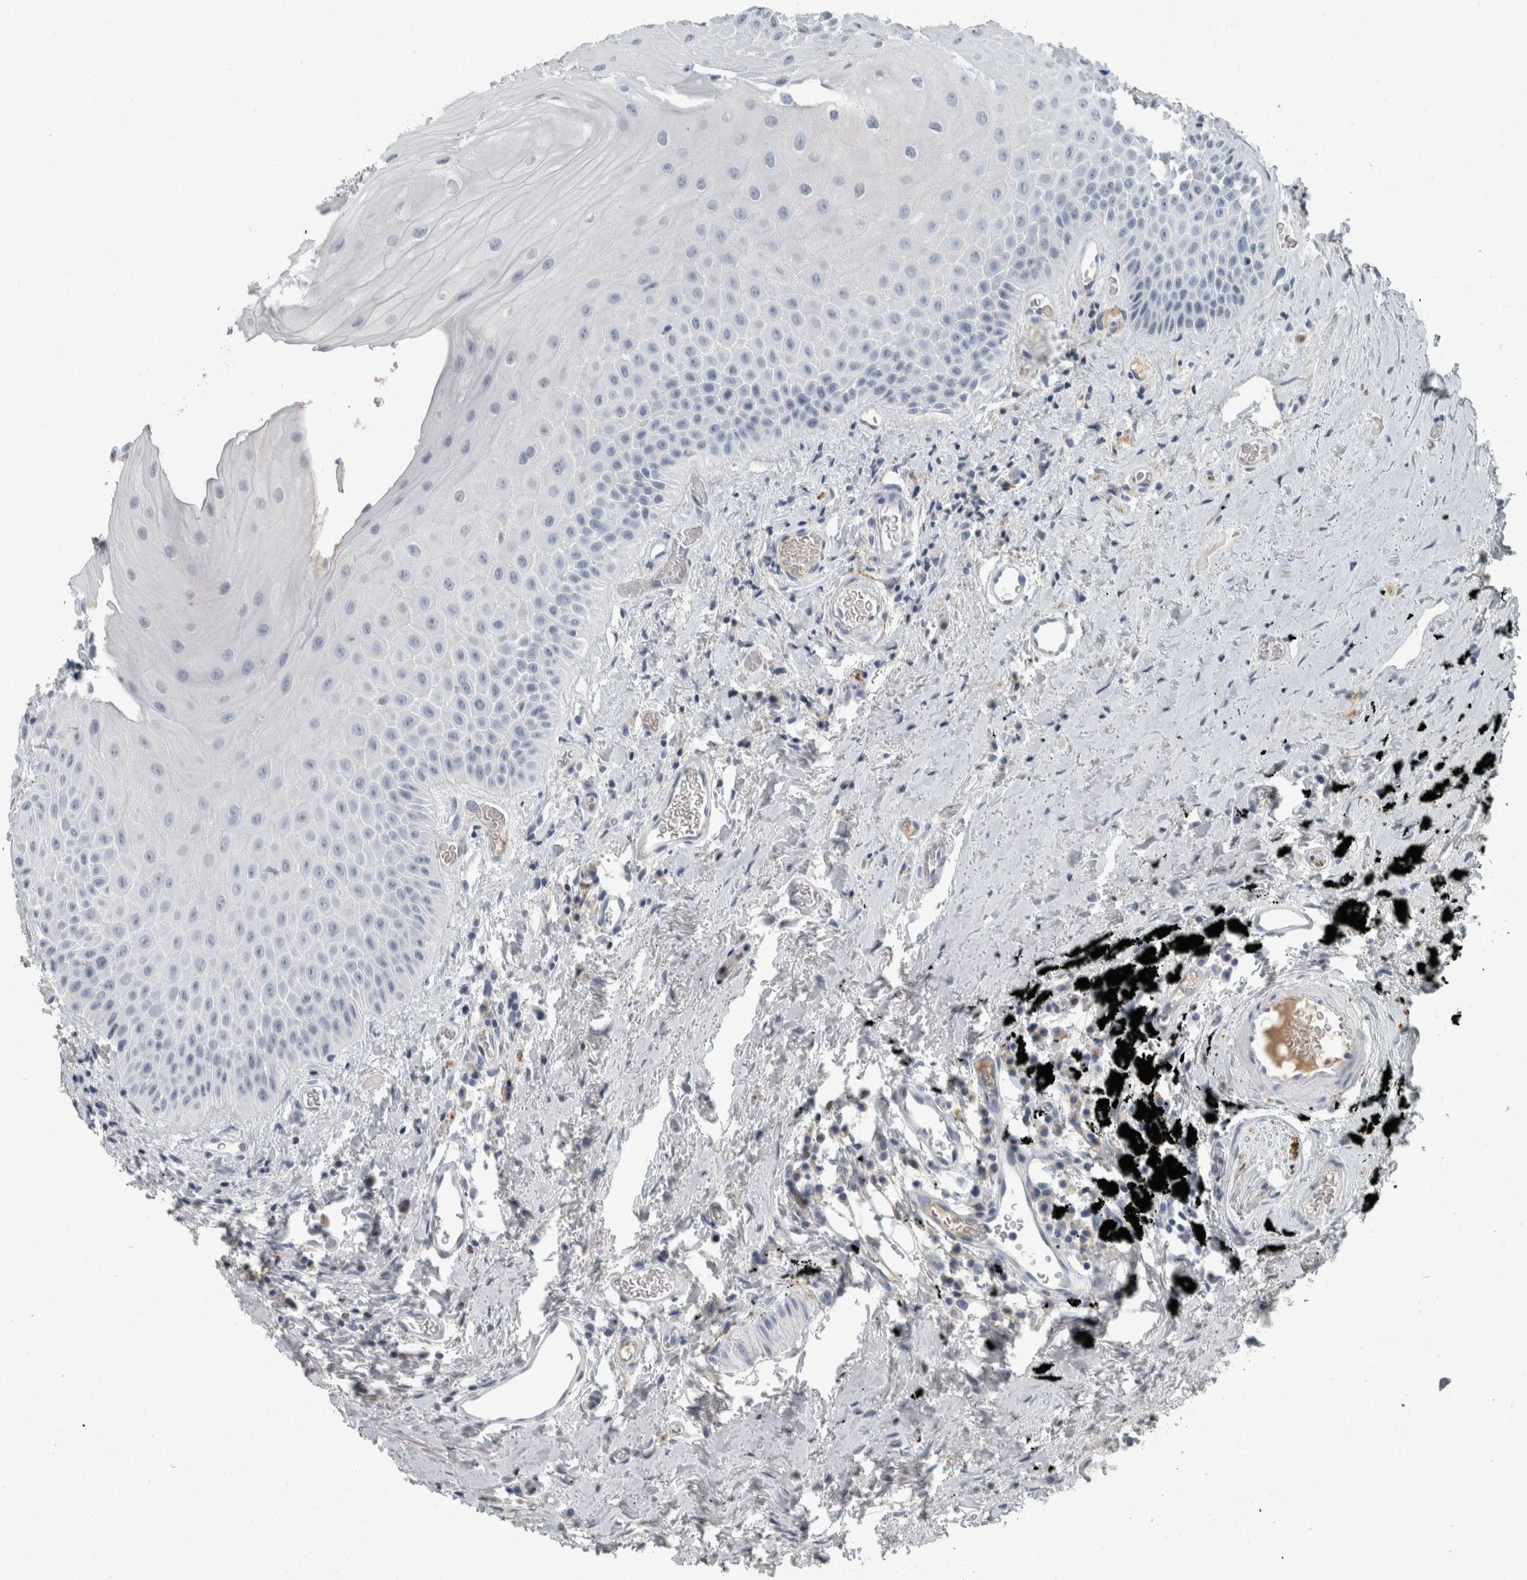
{"staining": {"intensity": "weak", "quantity": "<25%", "location": "cytoplasmic/membranous"}, "tissue": "oral mucosa", "cell_type": "Squamous epithelial cells", "image_type": "normal", "snomed": [{"axis": "morphology", "description": "Normal tissue, NOS"}, {"axis": "topography", "description": "Oral tissue"}], "caption": "Squamous epithelial cells show no significant protein expression in normal oral mucosa.", "gene": "CHL1", "patient": {"sex": "male", "age": 66}}